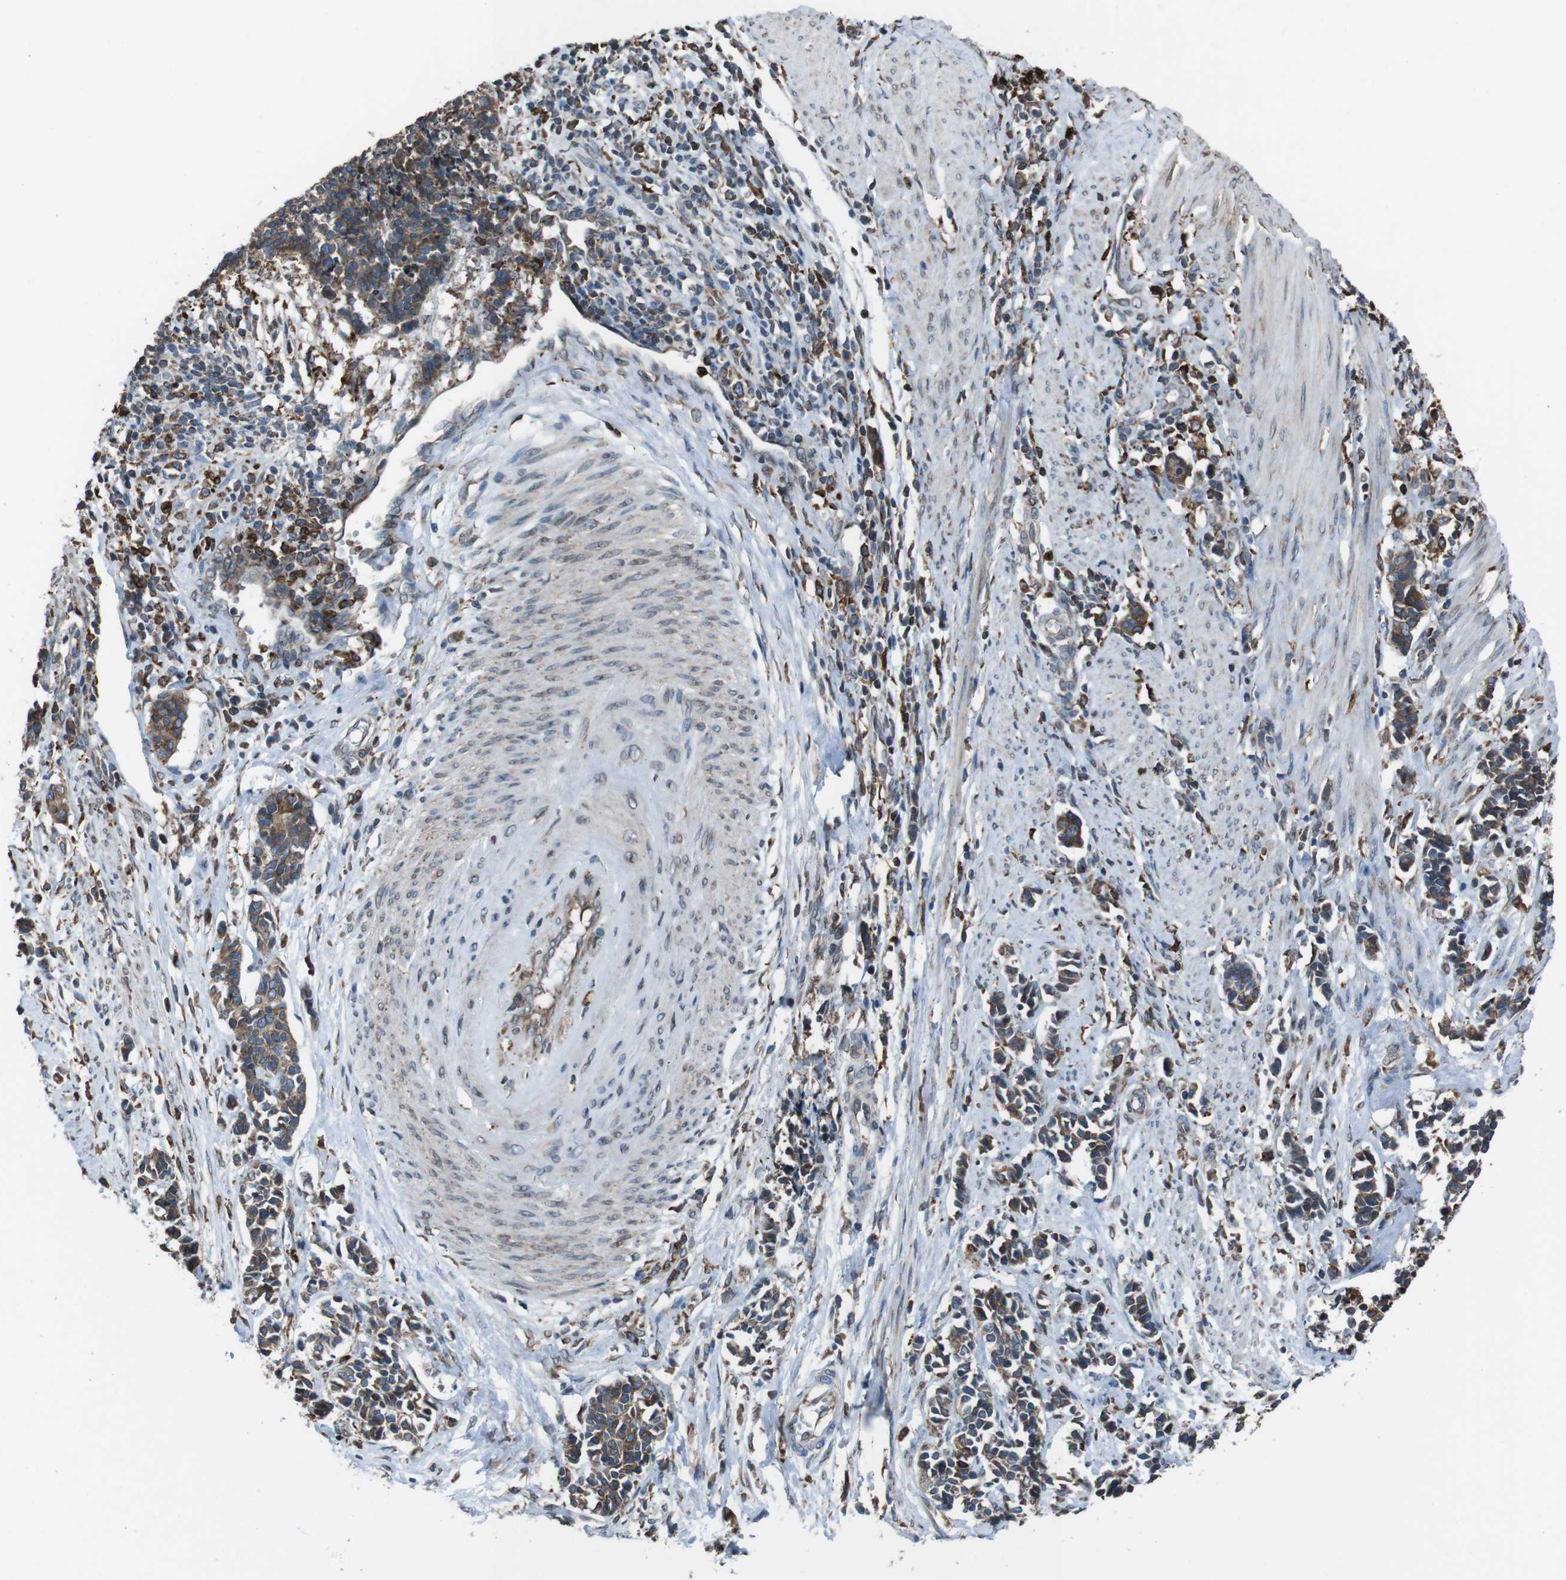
{"staining": {"intensity": "moderate", "quantity": "25%-75%", "location": "cytoplasmic/membranous"}, "tissue": "cervical cancer", "cell_type": "Tumor cells", "image_type": "cancer", "snomed": [{"axis": "morphology", "description": "Normal tissue, NOS"}, {"axis": "morphology", "description": "Squamous cell carcinoma, NOS"}, {"axis": "topography", "description": "Cervix"}], "caption": "Protein staining of cervical cancer (squamous cell carcinoma) tissue displays moderate cytoplasmic/membranous staining in approximately 25%-75% of tumor cells. (DAB (3,3'-diaminobenzidine) IHC, brown staining for protein, blue staining for nuclei).", "gene": "APMAP", "patient": {"sex": "female", "age": 35}}